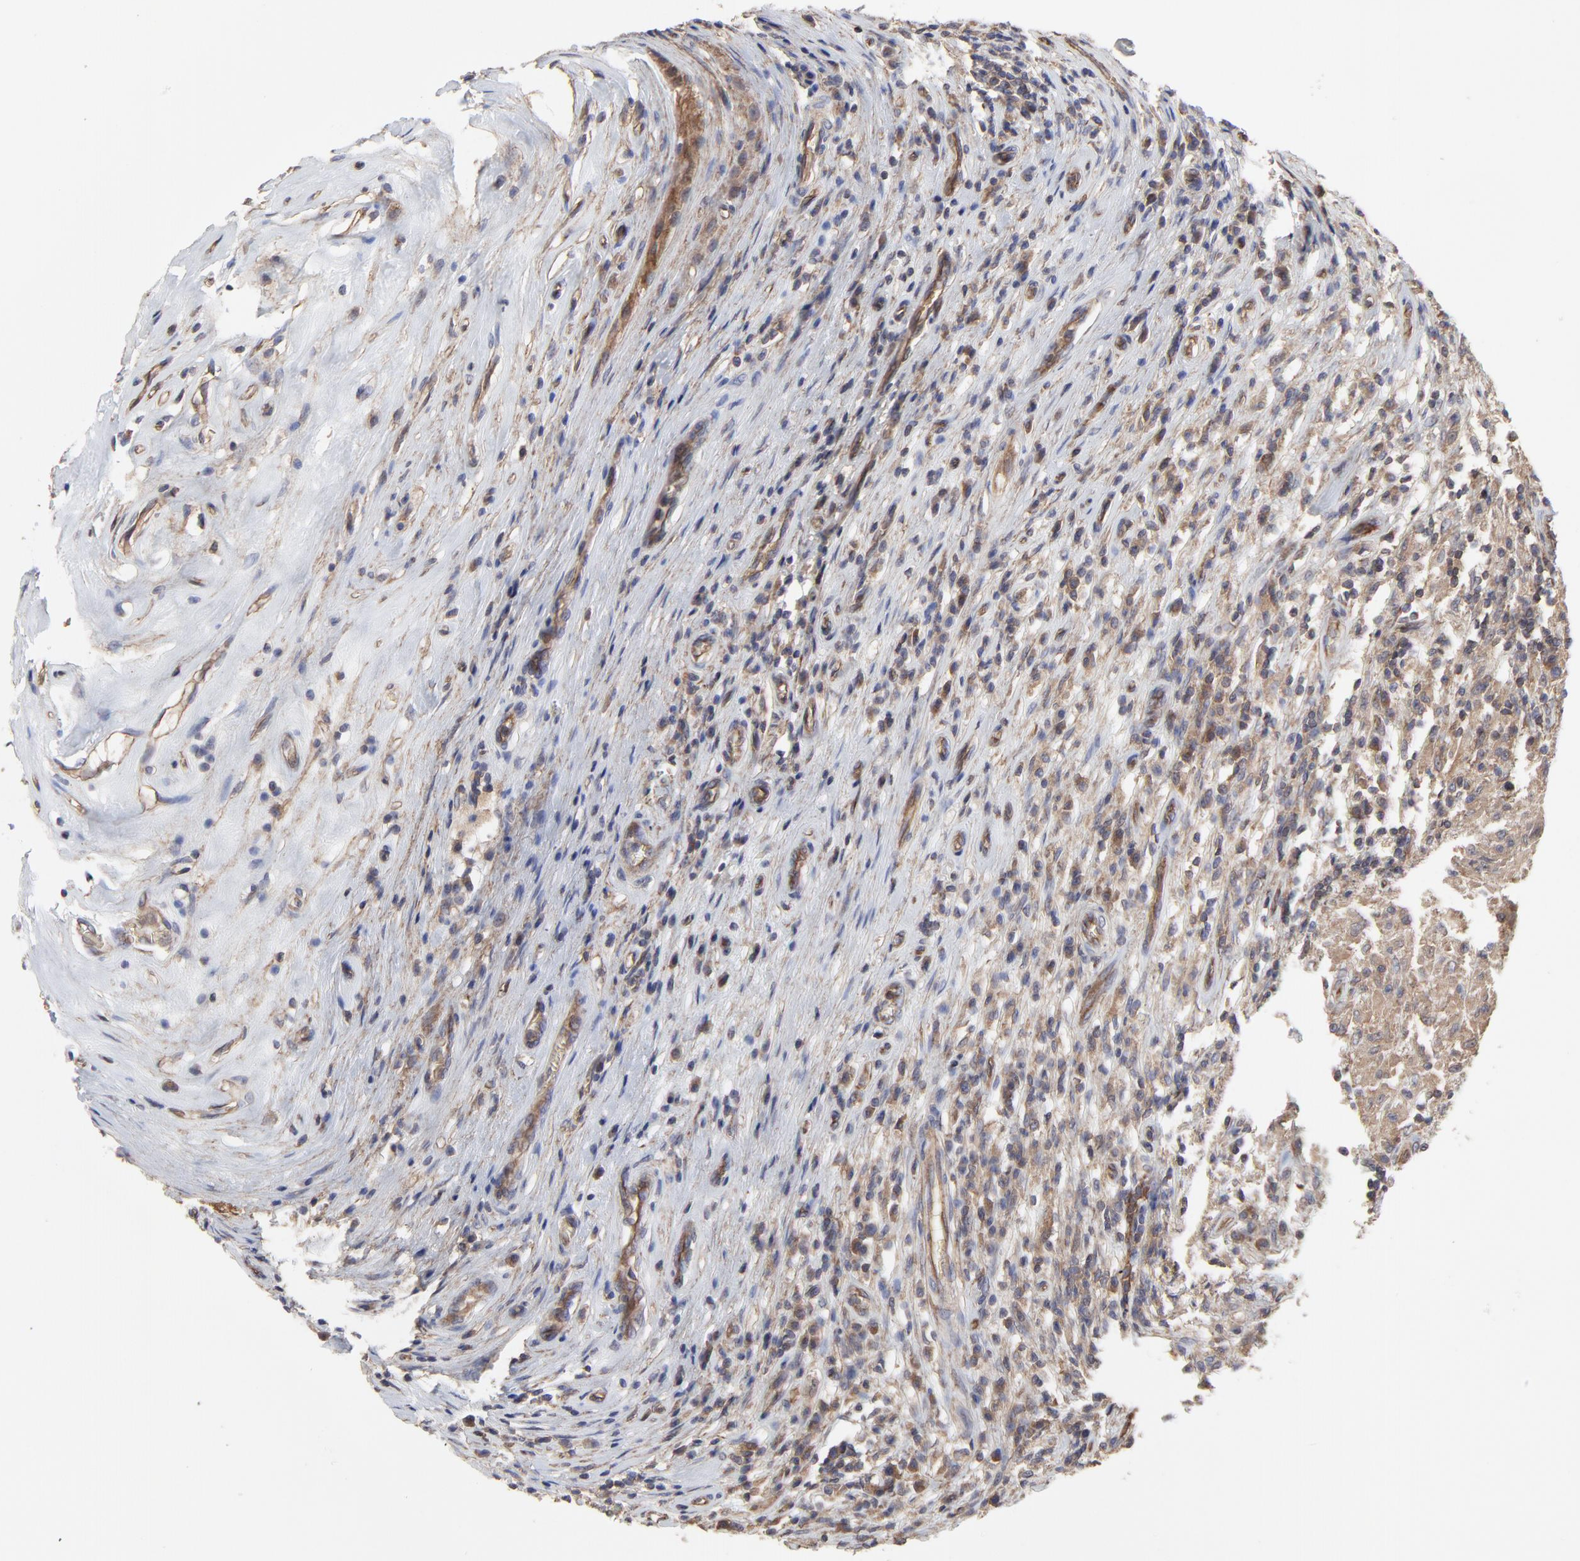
{"staining": {"intensity": "moderate", "quantity": ">75%", "location": "cytoplasmic/membranous"}, "tissue": "testis cancer", "cell_type": "Tumor cells", "image_type": "cancer", "snomed": [{"axis": "morphology", "description": "Seminoma, NOS"}, {"axis": "topography", "description": "Testis"}], "caption": "Human seminoma (testis) stained for a protein (brown) demonstrates moderate cytoplasmic/membranous positive positivity in about >75% of tumor cells.", "gene": "ARMT1", "patient": {"sex": "male", "age": 34}}